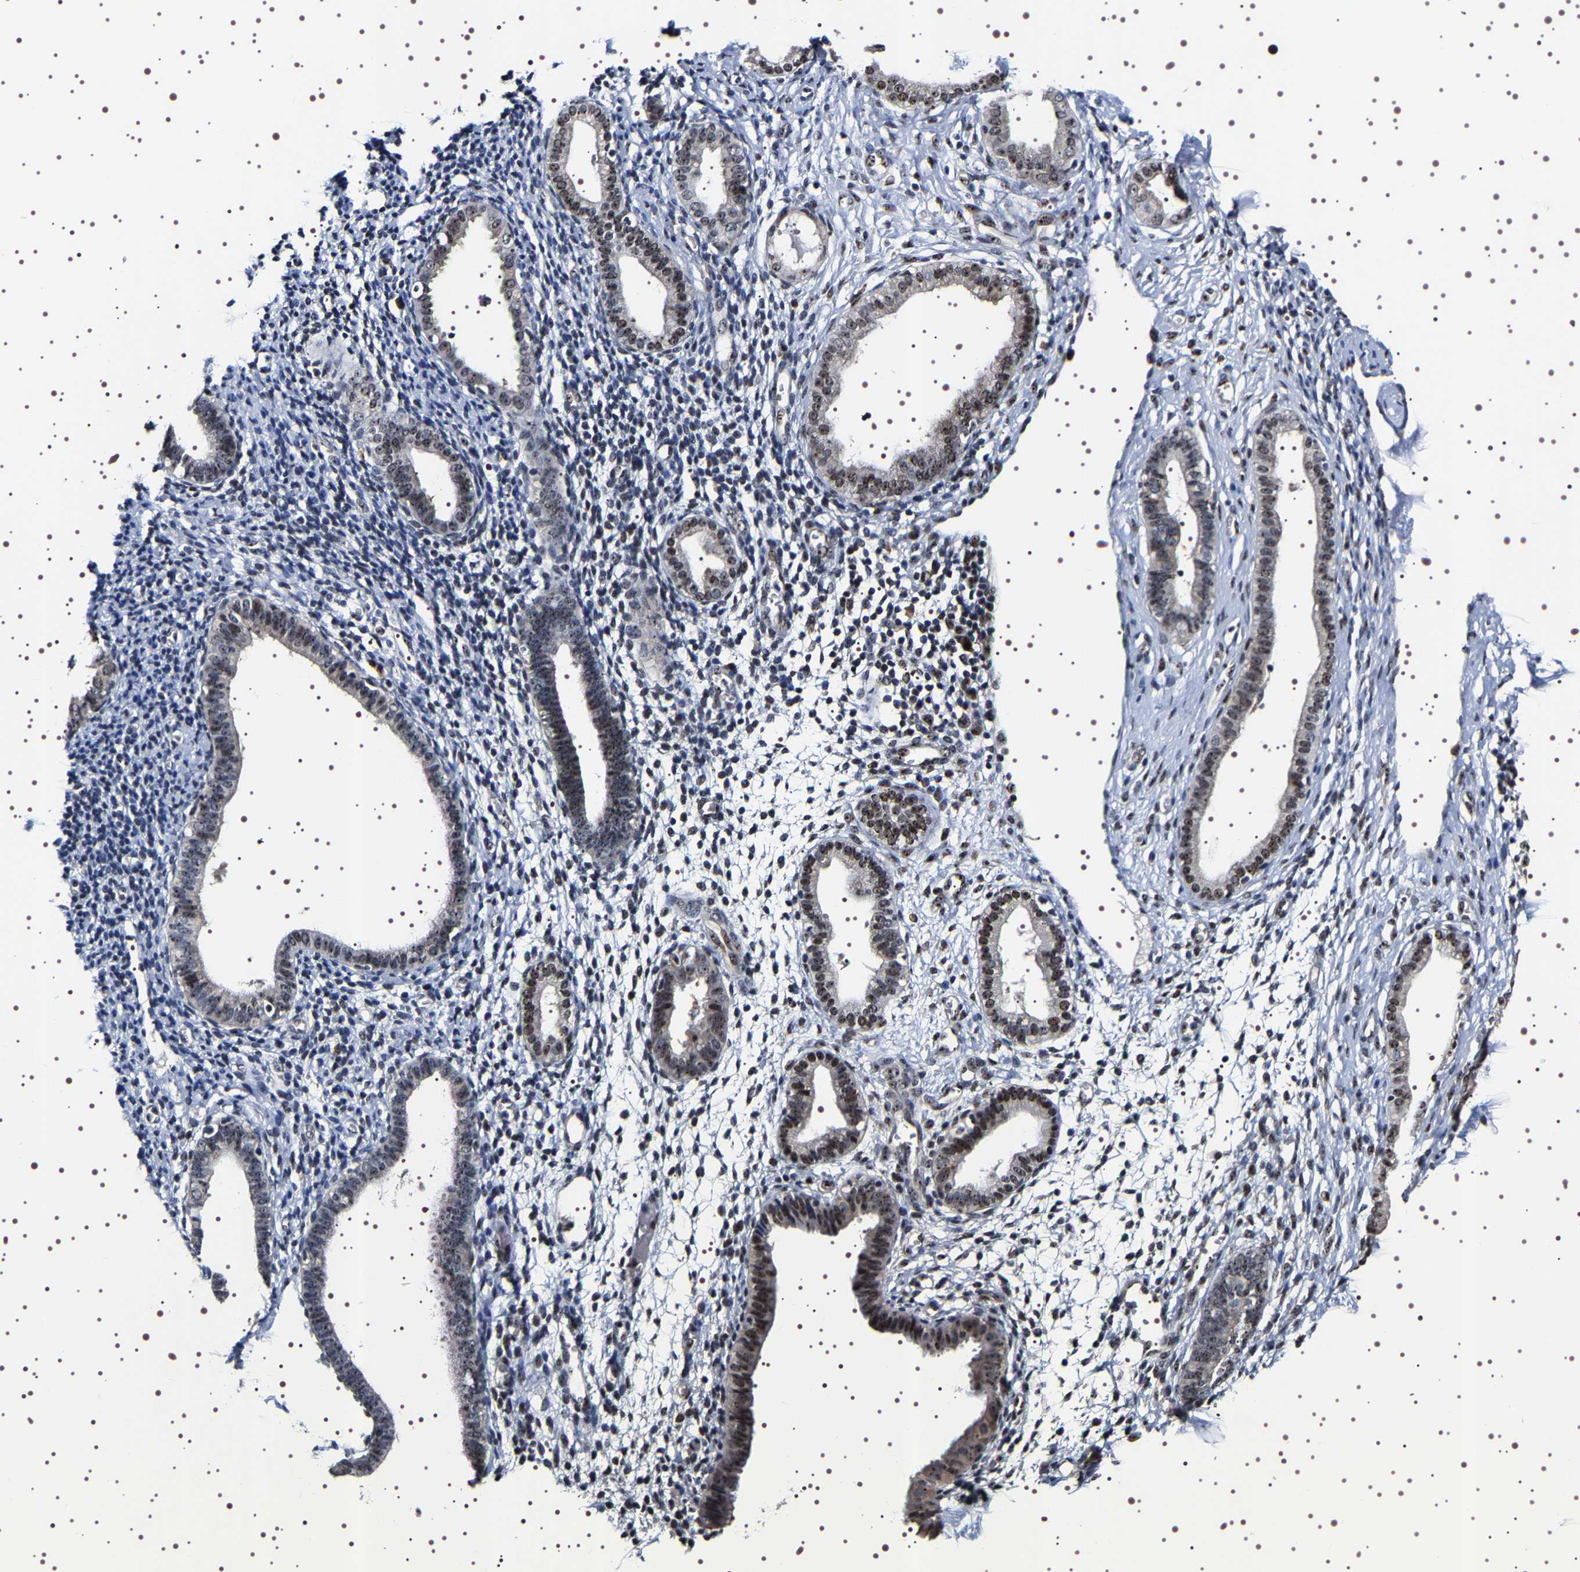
{"staining": {"intensity": "weak", "quantity": "<25%", "location": "nuclear"}, "tissue": "endometrium", "cell_type": "Cells in endometrial stroma", "image_type": "normal", "snomed": [{"axis": "morphology", "description": "Normal tissue, NOS"}, {"axis": "topography", "description": "Endometrium"}], "caption": "DAB immunohistochemical staining of normal endometrium demonstrates no significant staining in cells in endometrial stroma. (DAB IHC, high magnification).", "gene": "GNL3", "patient": {"sex": "female", "age": 61}}